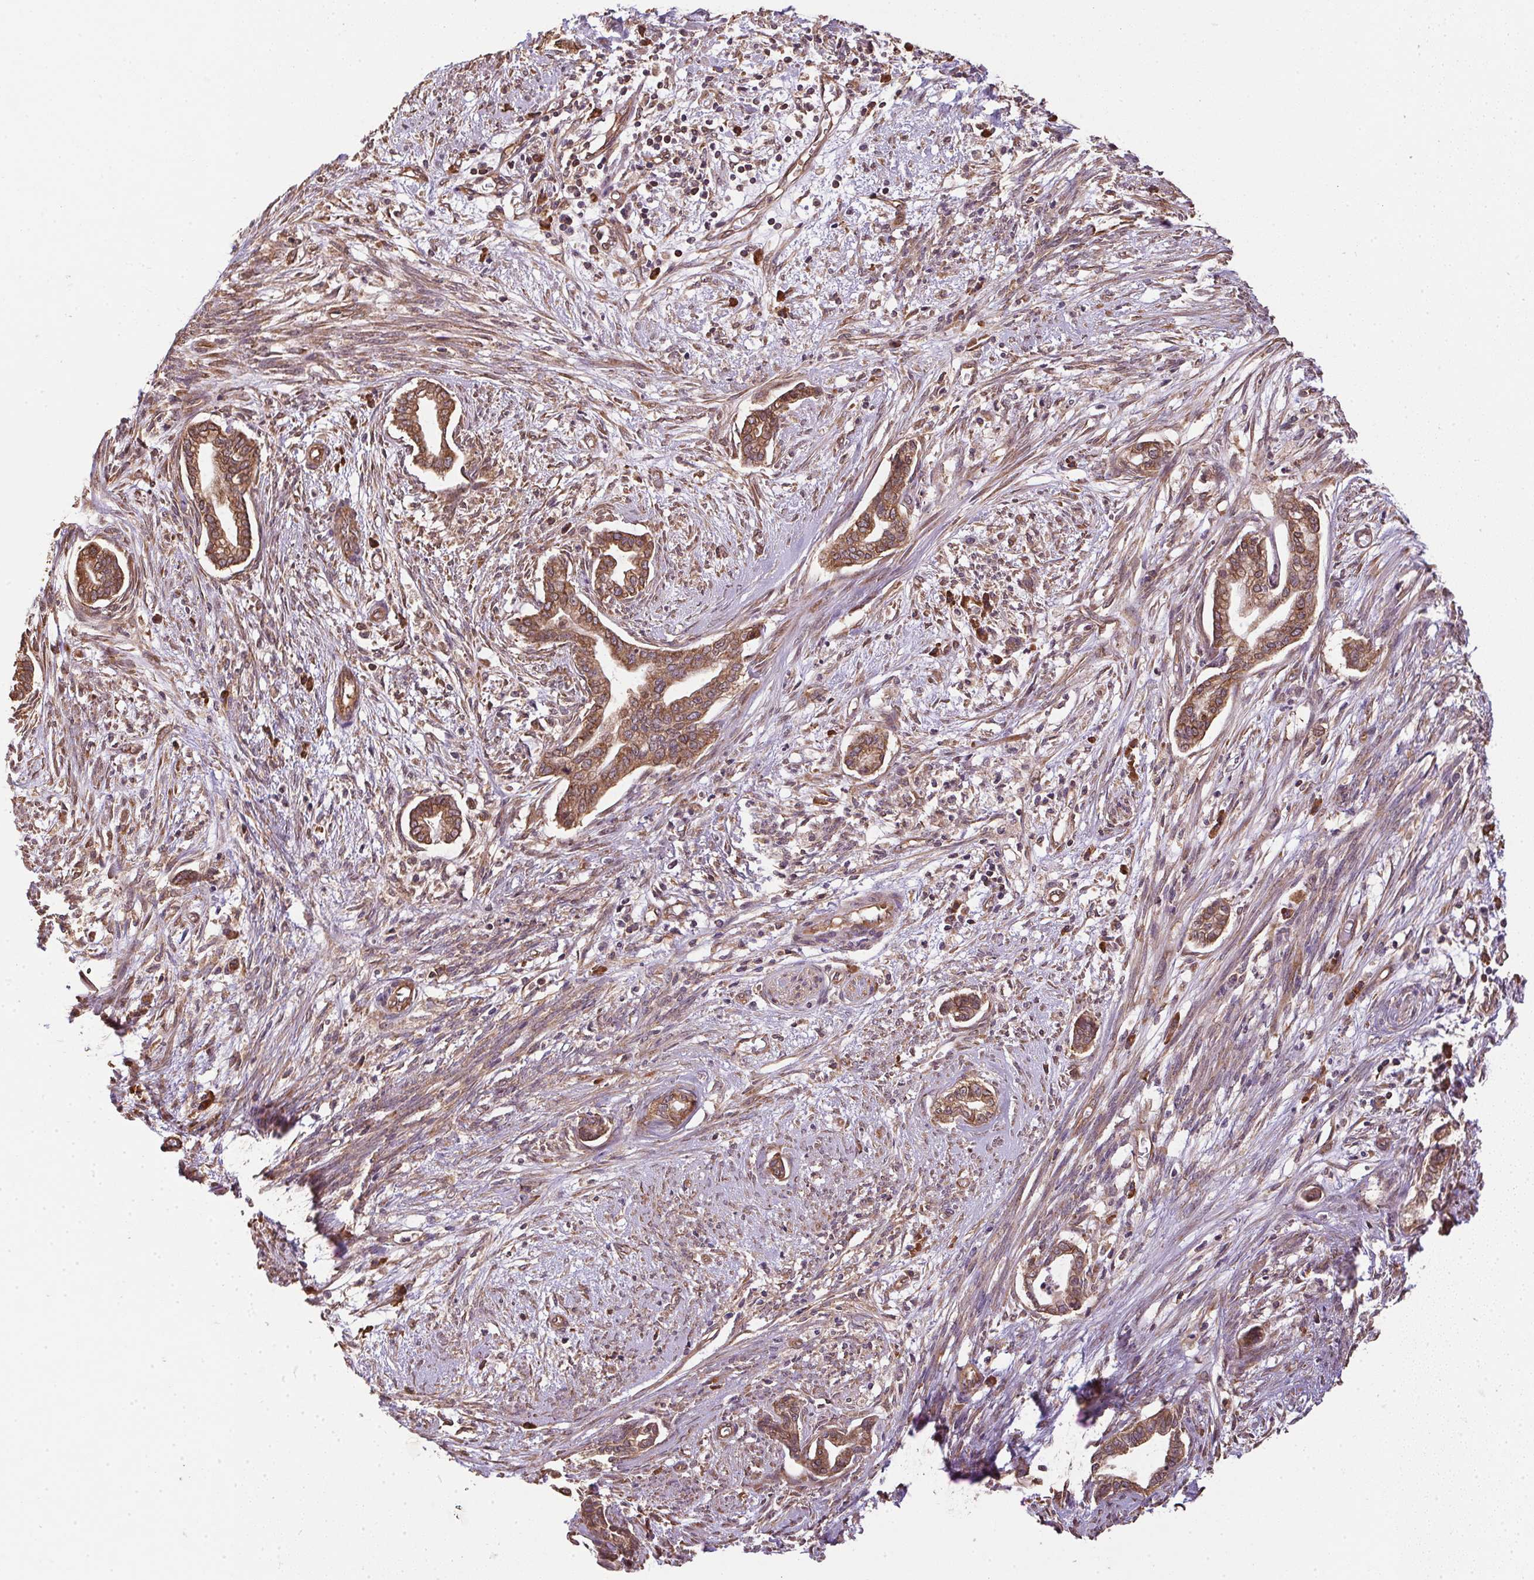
{"staining": {"intensity": "moderate", "quantity": ">75%", "location": "cytoplasmic/membranous"}, "tissue": "cervical cancer", "cell_type": "Tumor cells", "image_type": "cancer", "snomed": [{"axis": "morphology", "description": "Adenocarcinoma, NOS"}, {"axis": "topography", "description": "Cervix"}], "caption": "Protein analysis of cervical cancer (adenocarcinoma) tissue exhibits moderate cytoplasmic/membranous positivity in about >75% of tumor cells.", "gene": "EIF2S1", "patient": {"sex": "female", "age": 62}}